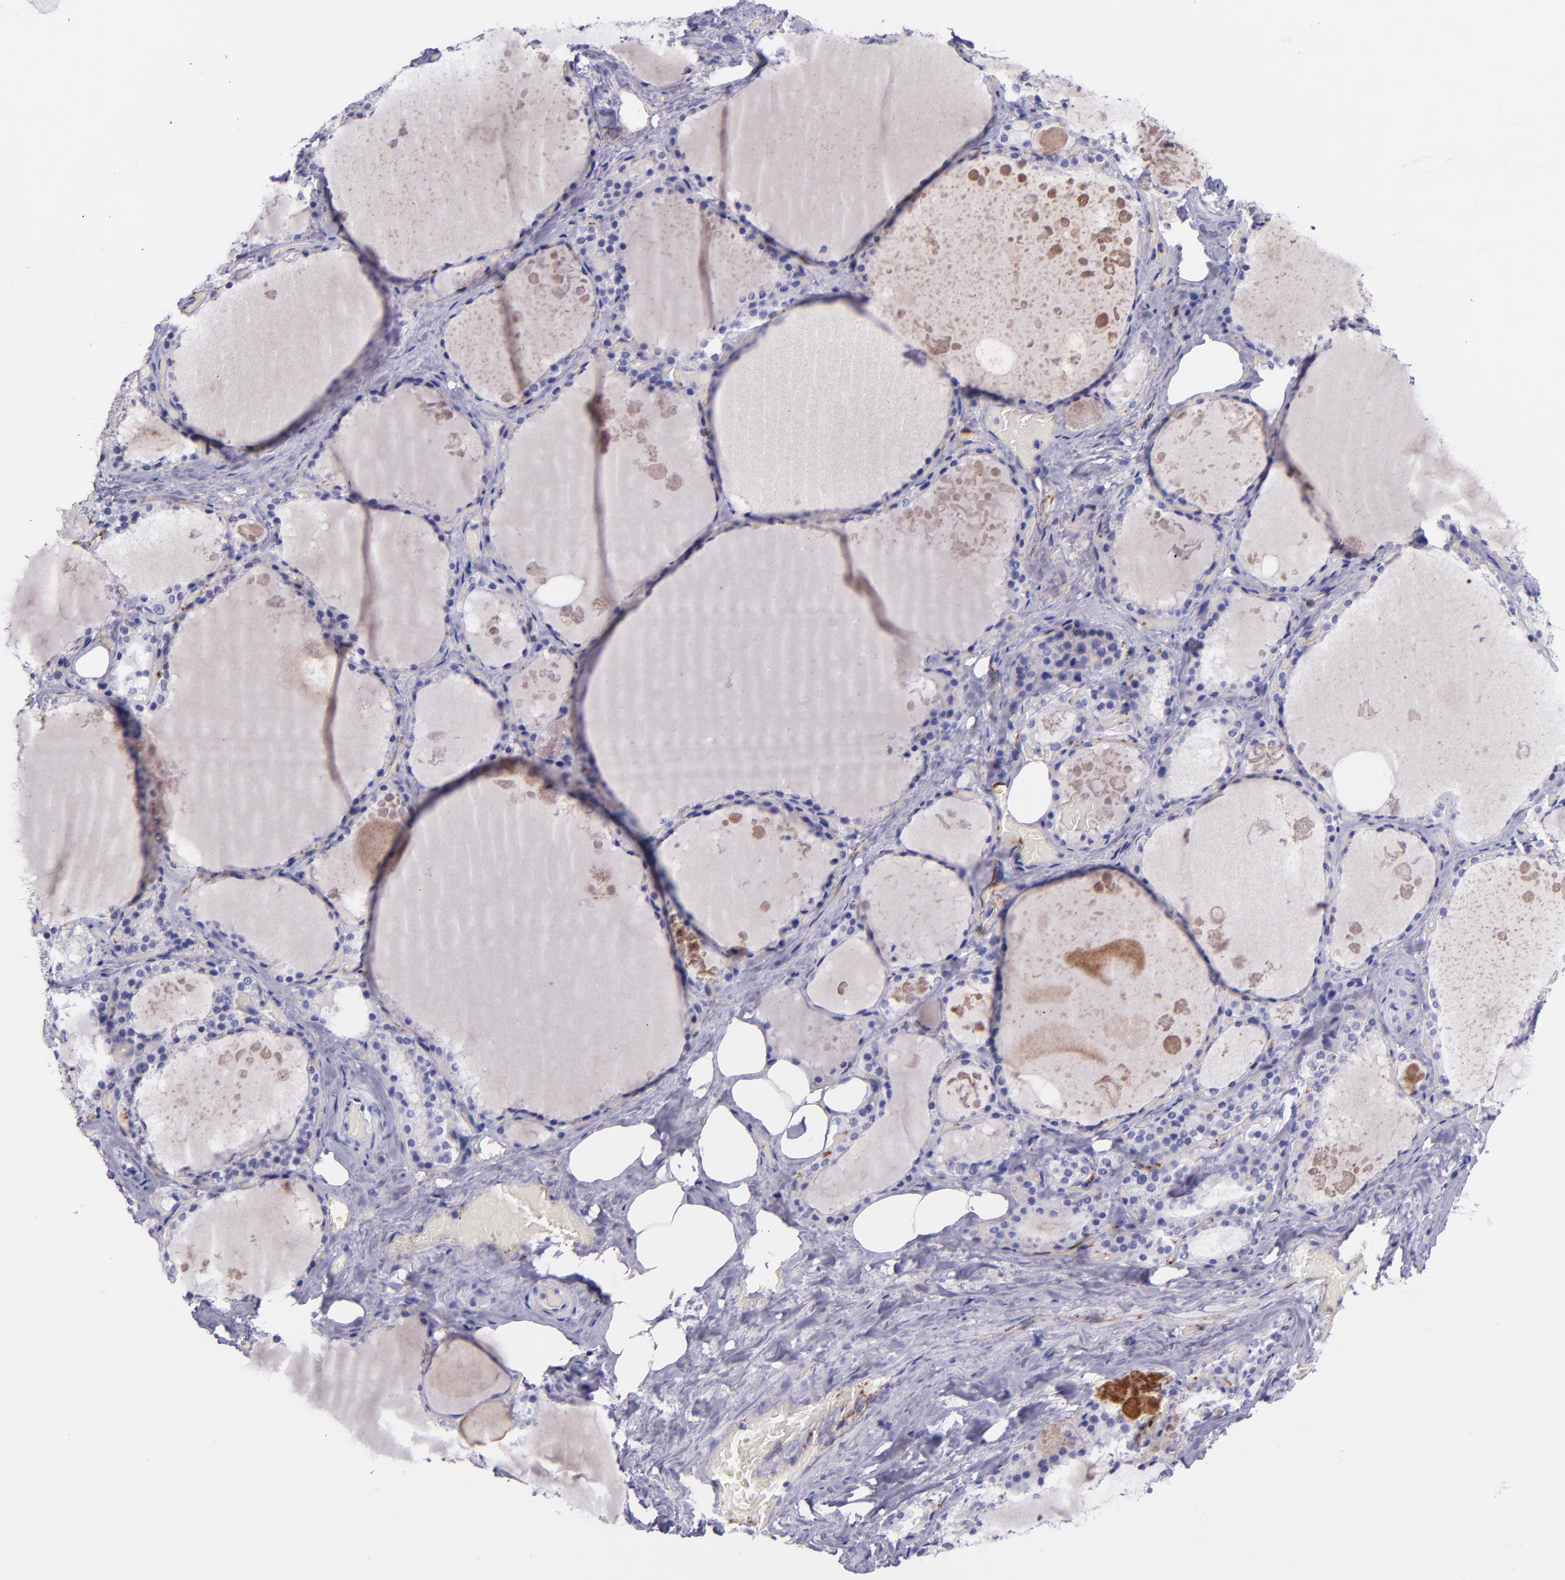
{"staining": {"intensity": "negative", "quantity": "none", "location": "none"}, "tissue": "thyroid gland", "cell_type": "Glandular cells", "image_type": "normal", "snomed": [{"axis": "morphology", "description": "Normal tissue, NOS"}, {"axis": "topography", "description": "Thyroid gland"}], "caption": "Glandular cells are negative for protein expression in unremarkable human thyroid gland. (DAB (3,3'-diaminobenzidine) IHC with hematoxylin counter stain).", "gene": "SELE", "patient": {"sex": "male", "age": 61}}